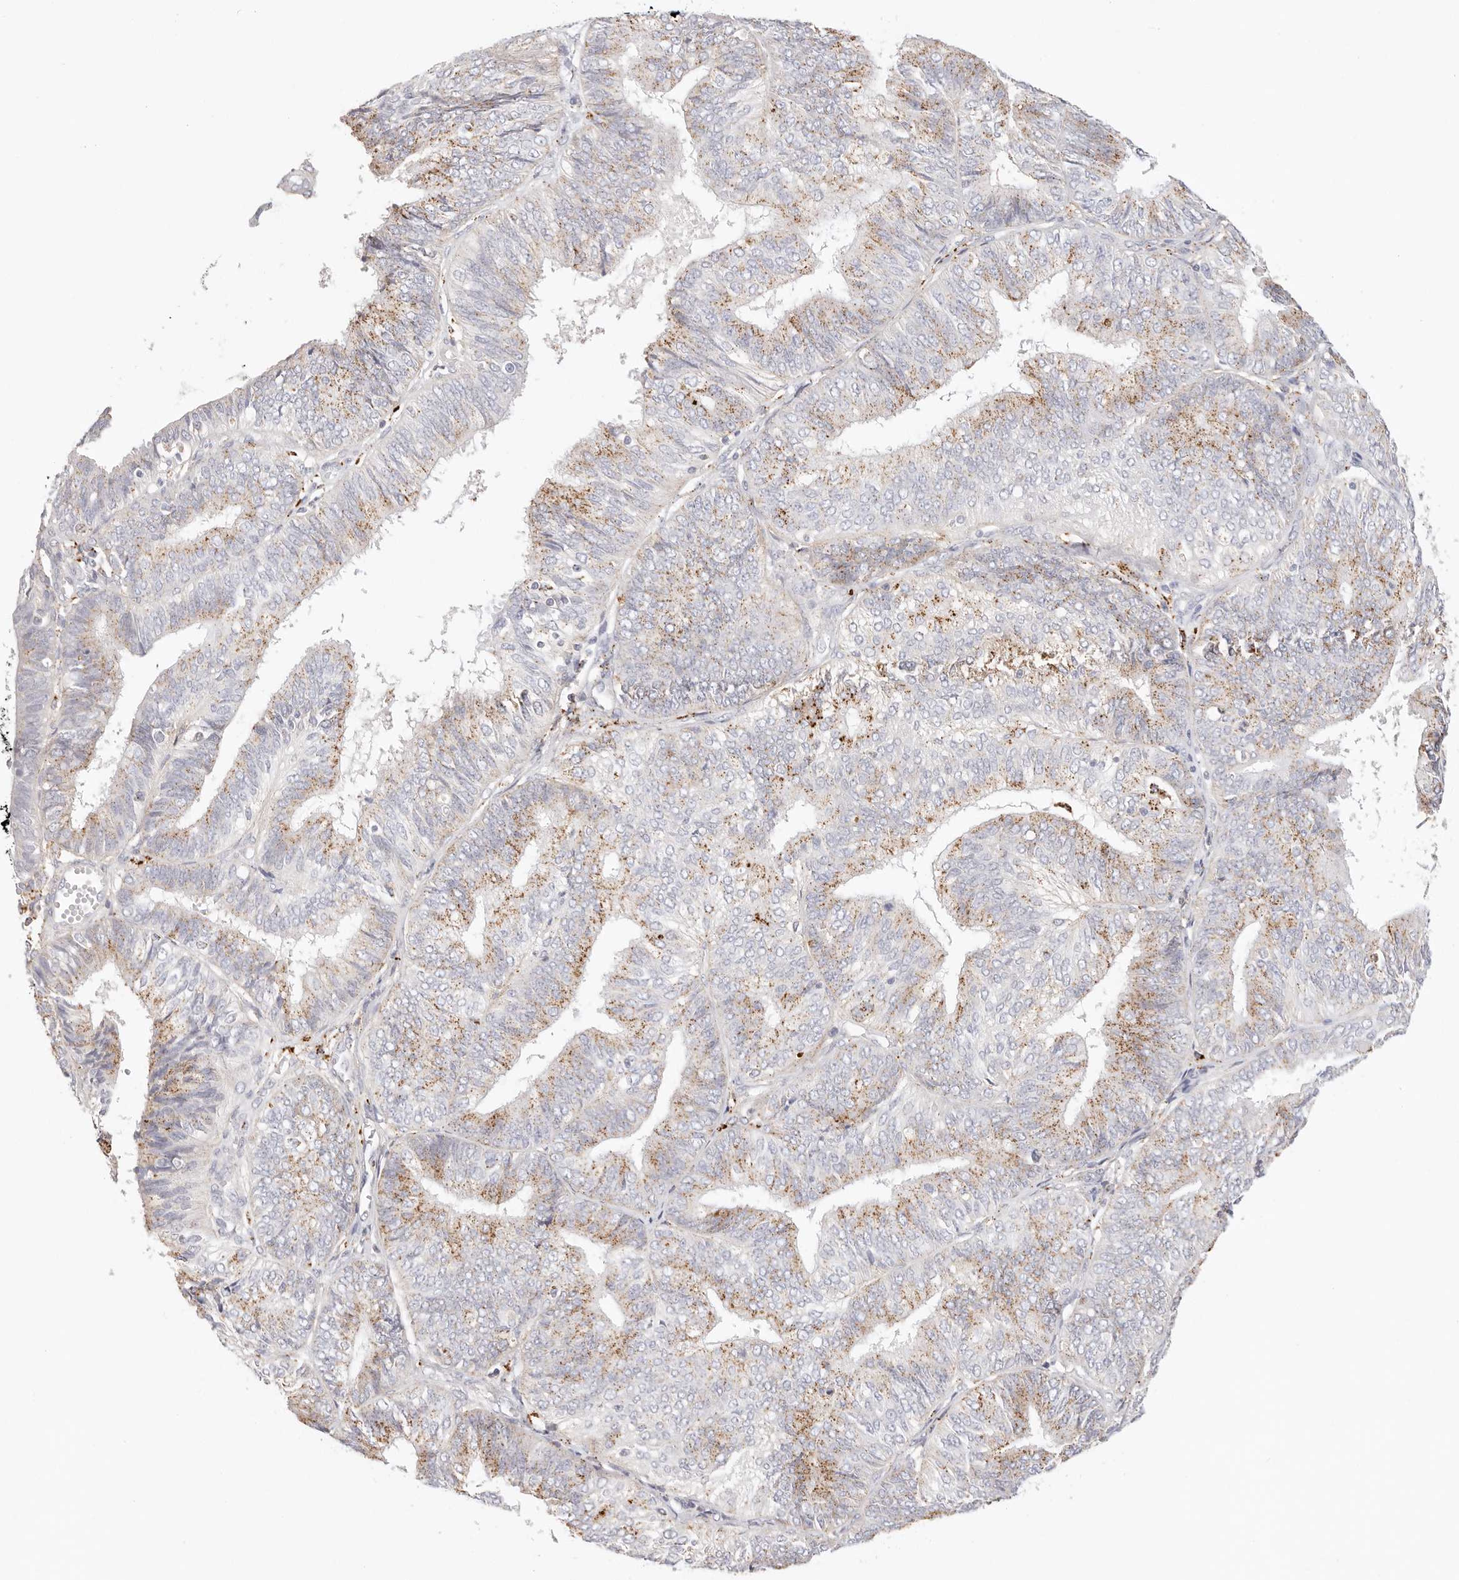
{"staining": {"intensity": "moderate", "quantity": "25%-75%", "location": "cytoplasmic/membranous"}, "tissue": "endometrial cancer", "cell_type": "Tumor cells", "image_type": "cancer", "snomed": [{"axis": "morphology", "description": "Adenocarcinoma, NOS"}, {"axis": "topography", "description": "Endometrium"}], "caption": "Immunohistochemical staining of human endometrial cancer (adenocarcinoma) reveals medium levels of moderate cytoplasmic/membranous protein positivity in approximately 25%-75% of tumor cells.", "gene": "STKLD1", "patient": {"sex": "female", "age": 58}}